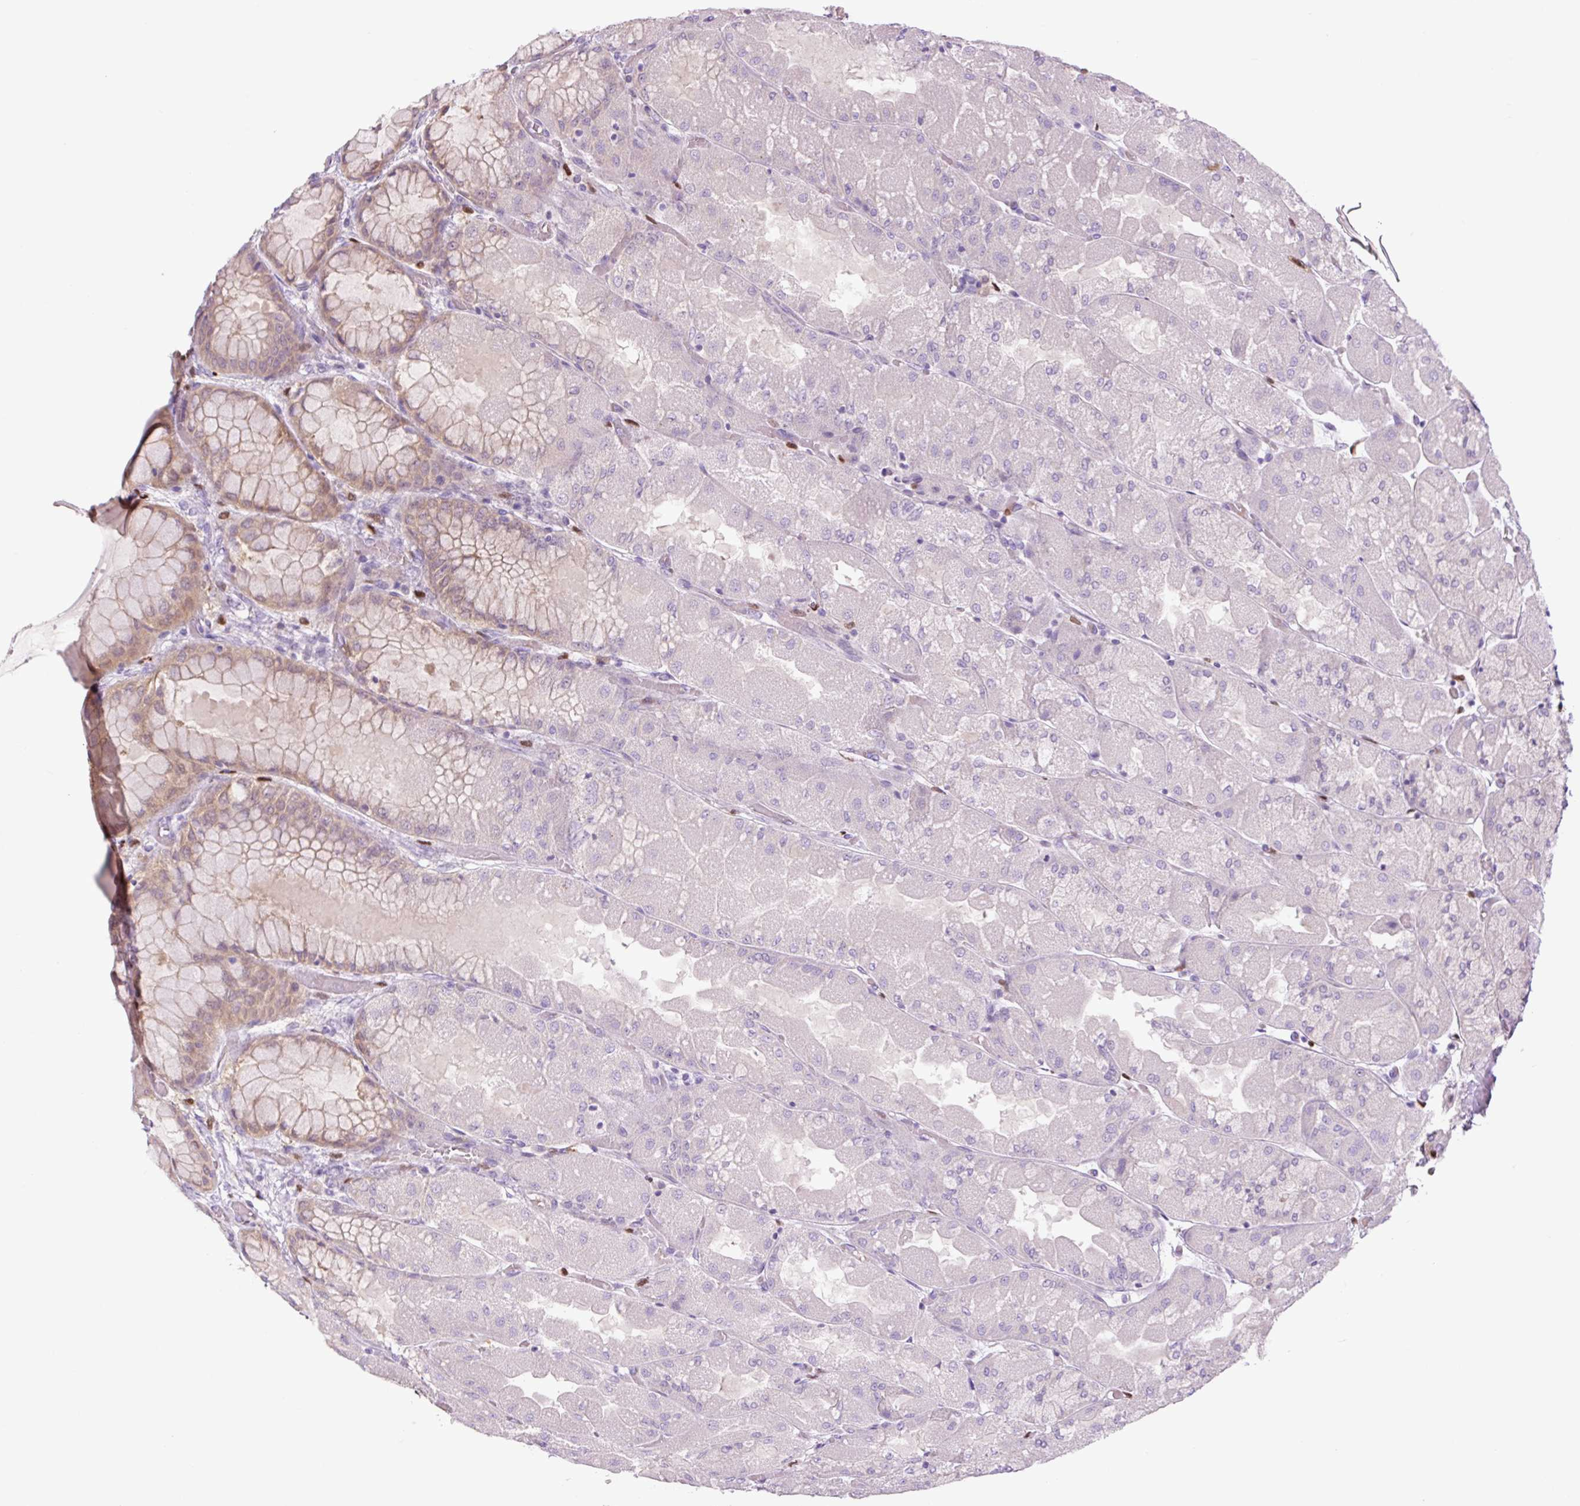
{"staining": {"intensity": "weak", "quantity": "25%-75%", "location": "cytoplasmic/membranous"}, "tissue": "stomach", "cell_type": "Glandular cells", "image_type": "normal", "snomed": [{"axis": "morphology", "description": "Normal tissue, NOS"}, {"axis": "topography", "description": "Stomach"}], "caption": "Immunohistochemical staining of normal stomach reveals low levels of weak cytoplasmic/membranous positivity in about 25%-75% of glandular cells.", "gene": "SPI1", "patient": {"sex": "female", "age": 61}}